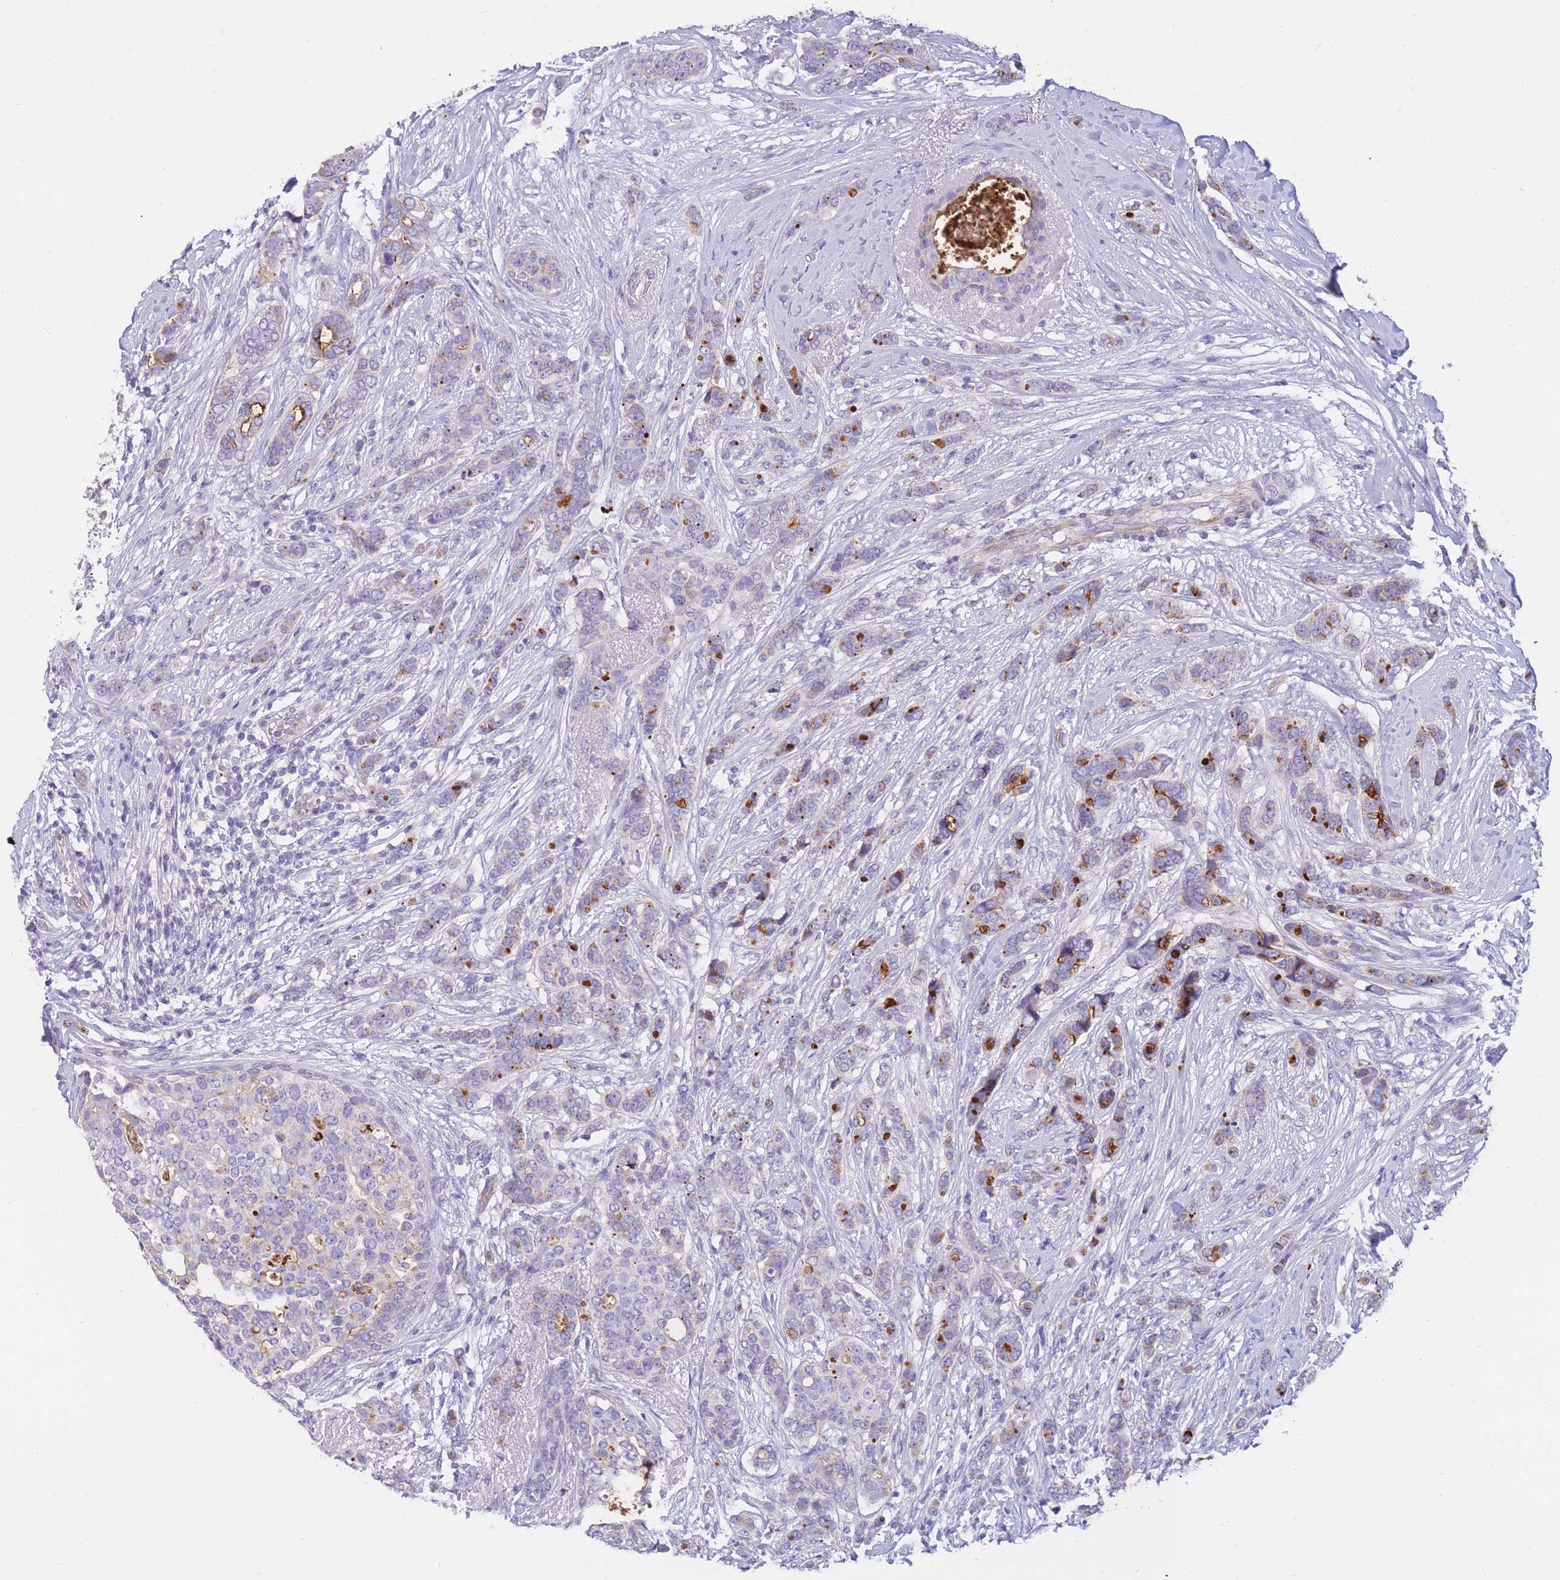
{"staining": {"intensity": "moderate", "quantity": "25%-75%", "location": "cytoplasmic/membranous"}, "tissue": "breast cancer", "cell_type": "Tumor cells", "image_type": "cancer", "snomed": [{"axis": "morphology", "description": "Lobular carcinoma"}, {"axis": "topography", "description": "Breast"}], "caption": "An image of human breast lobular carcinoma stained for a protein shows moderate cytoplasmic/membranous brown staining in tumor cells. (brown staining indicates protein expression, while blue staining denotes nuclei).", "gene": "SULT1A1", "patient": {"sex": "female", "age": 51}}